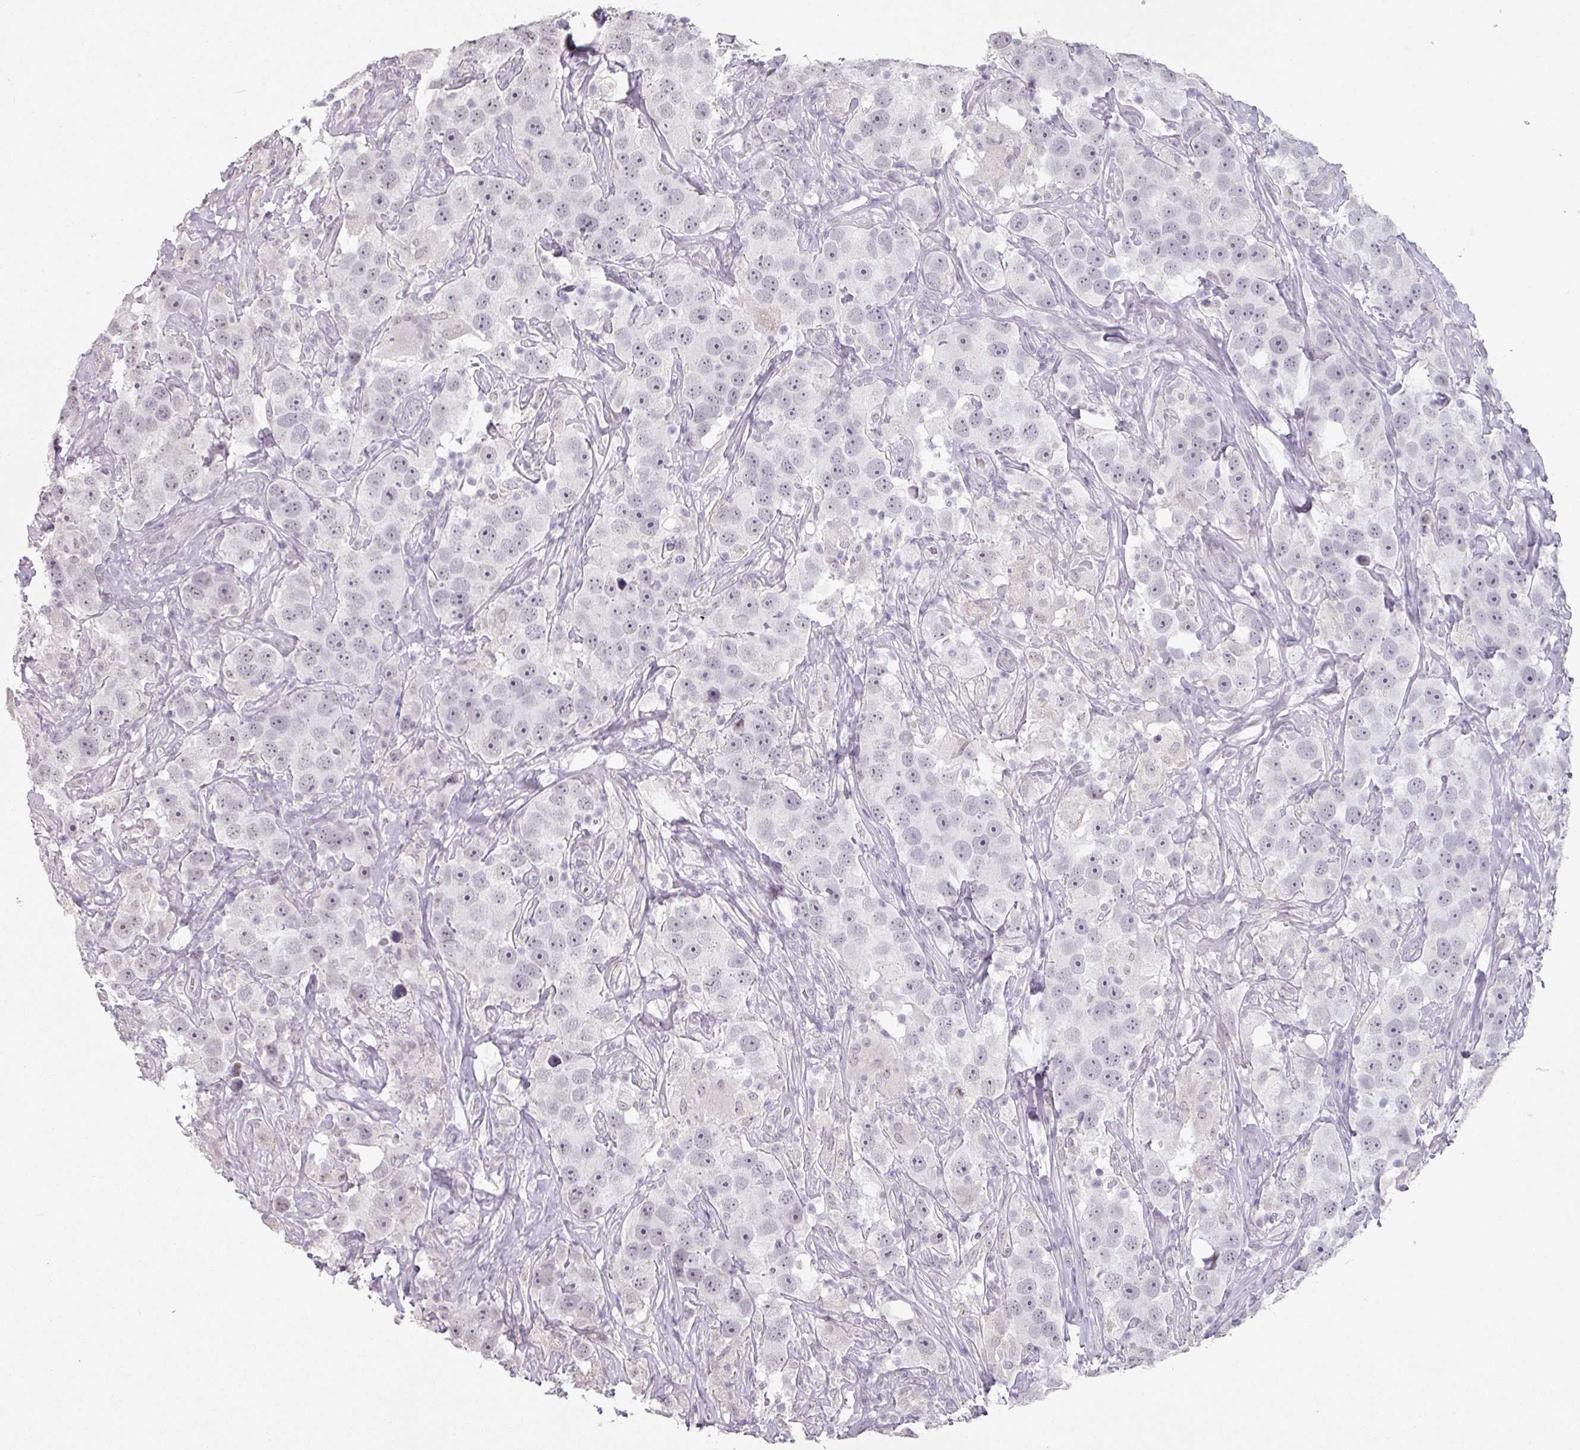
{"staining": {"intensity": "negative", "quantity": "none", "location": "none"}, "tissue": "testis cancer", "cell_type": "Tumor cells", "image_type": "cancer", "snomed": [{"axis": "morphology", "description": "Seminoma, NOS"}, {"axis": "topography", "description": "Testis"}], "caption": "Testis cancer (seminoma) stained for a protein using immunohistochemistry demonstrates no staining tumor cells.", "gene": "SPRR1A", "patient": {"sex": "male", "age": 49}}